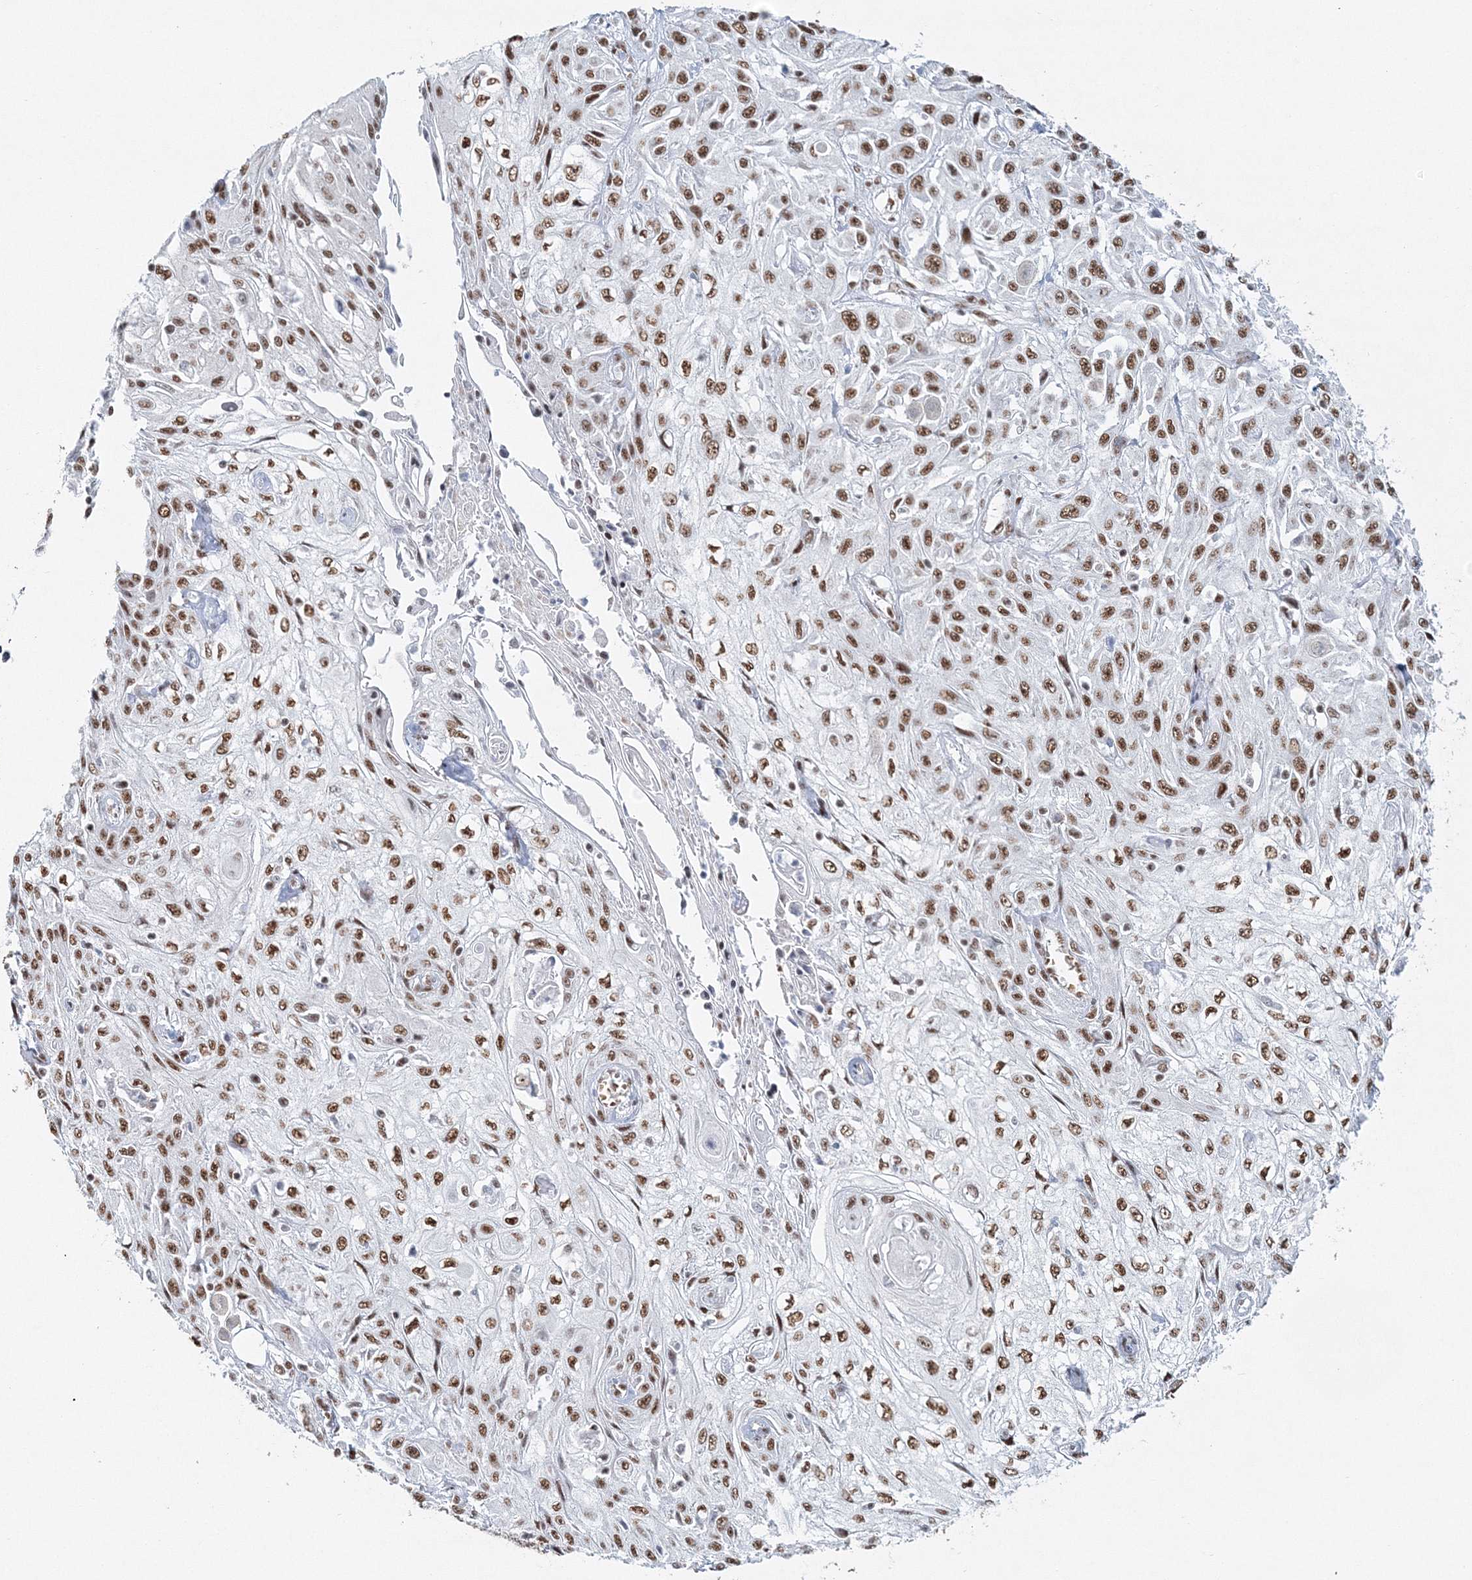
{"staining": {"intensity": "moderate", "quantity": ">75%", "location": "nuclear"}, "tissue": "skin cancer", "cell_type": "Tumor cells", "image_type": "cancer", "snomed": [{"axis": "morphology", "description": "Squamous cell carcinoma, NOS"}, {"axis": "morphology", "description": "Squamous cell carcinoma, metastatic, NOS"}, {"axis": "topography", "description": "Skin"}, {"axis": "topography", "description": "Lymph node"}], "caption": "Immunohistochemistry of squamous cell carcinoma (skin) displays medium levels of moderate nuclear positivity in about >75% of tumor cells.", "gene": "QRICH1", "patient": {"sex": "male", "age": 75}}